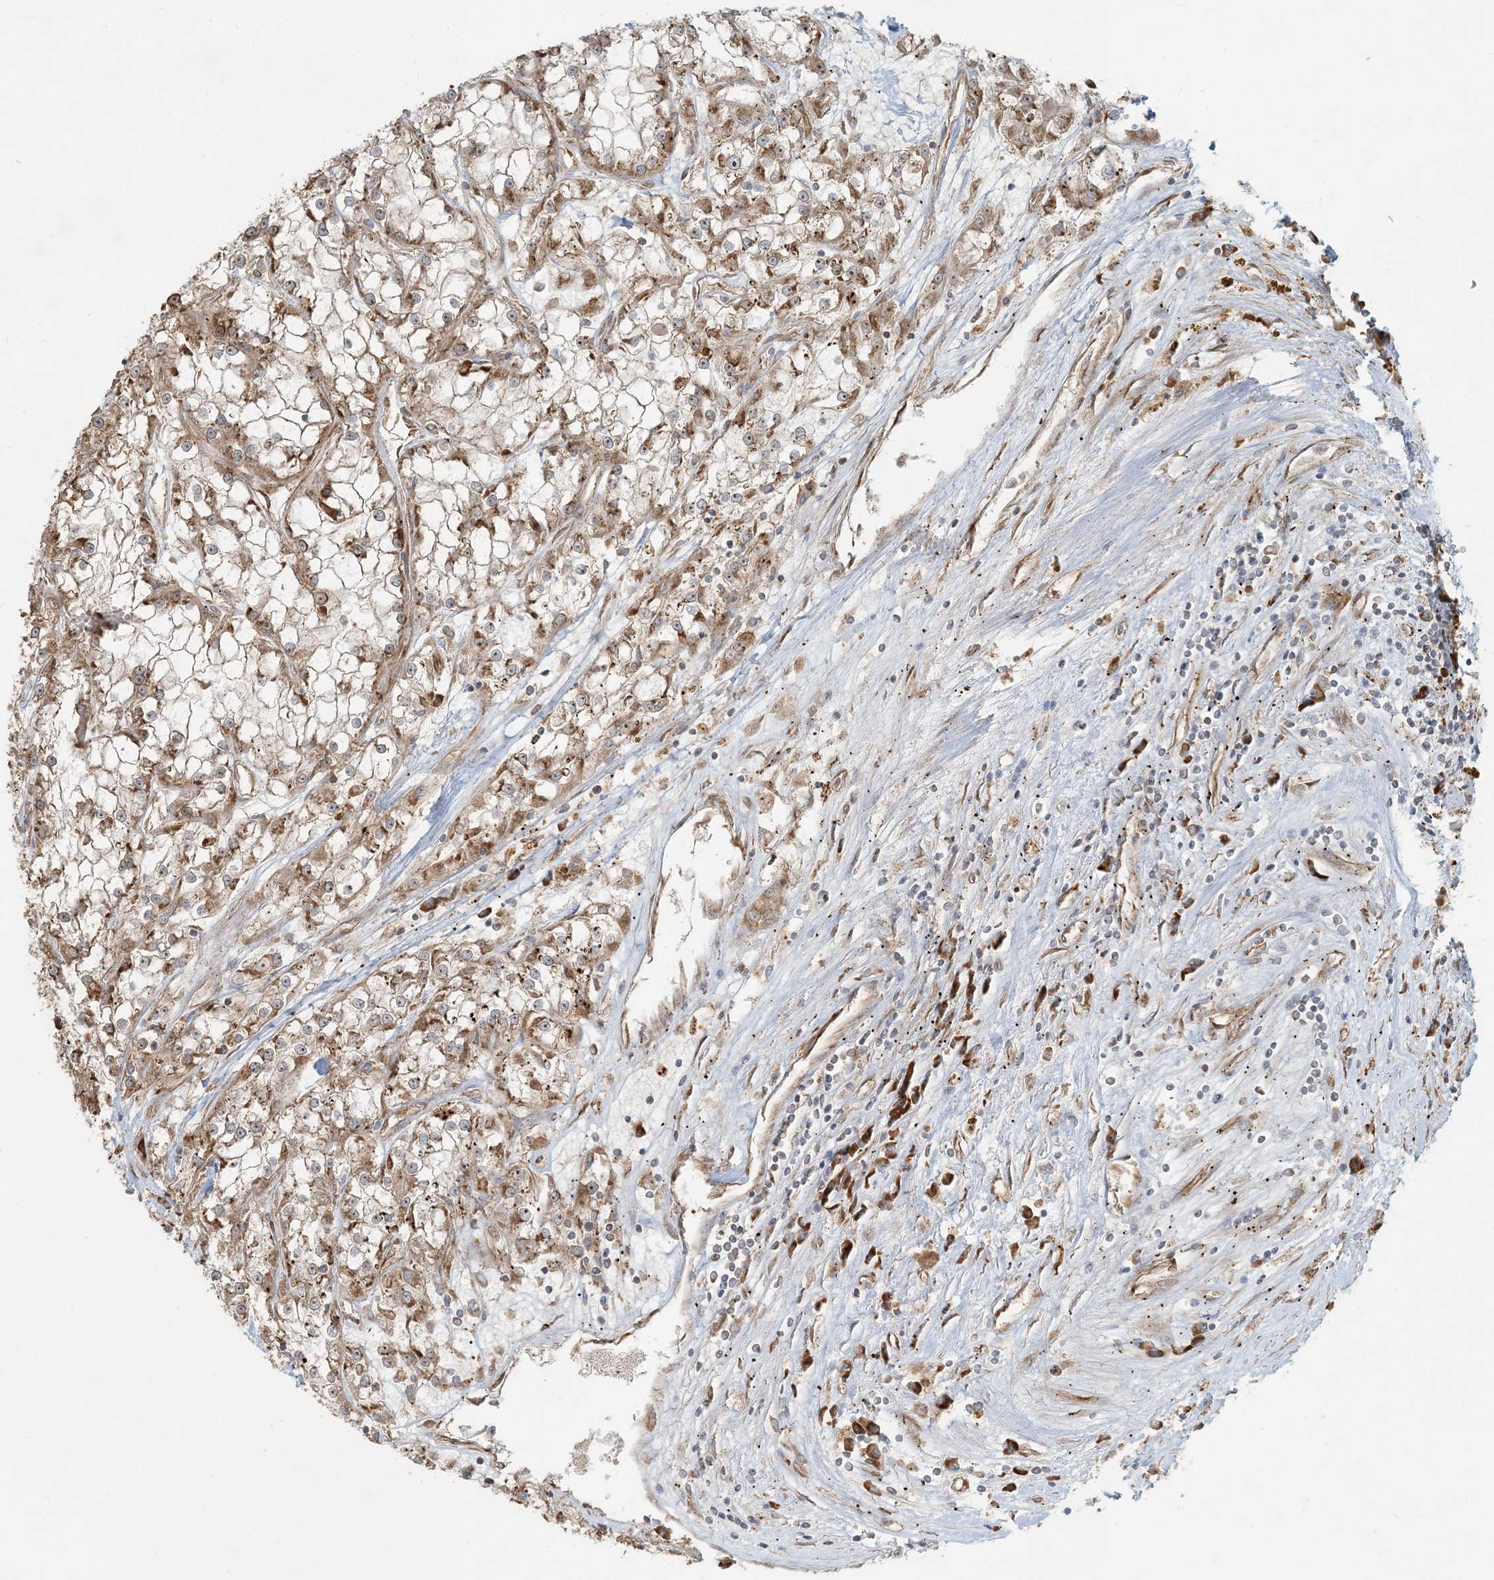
{"staining": {"intensity": "weak", "quantity": "25%-75%", "location": "cytoplasmic/membranous"}, "tissue": "renal cancer", "cell_type": "Tumor cells", "image_type": "cancer", "snomed": [{"axis": "morphology", "description": "Adenocarcinoma, NOS"}, {"axis": "topography", "description": "Kidney"}], "caption": "Immunohistochemistry (IHC) image of neoplastic tissue: human renal adenocarcinoma stained using immunohistochemistry displays low levels of weak protein expression localized specifically in the cytoplasmic/membranous of tumor cells, appearing as a cytoplasmic/membranous brown color.", "gene": "COMMD8", "patient": {"sex": "female", "age": 52}}